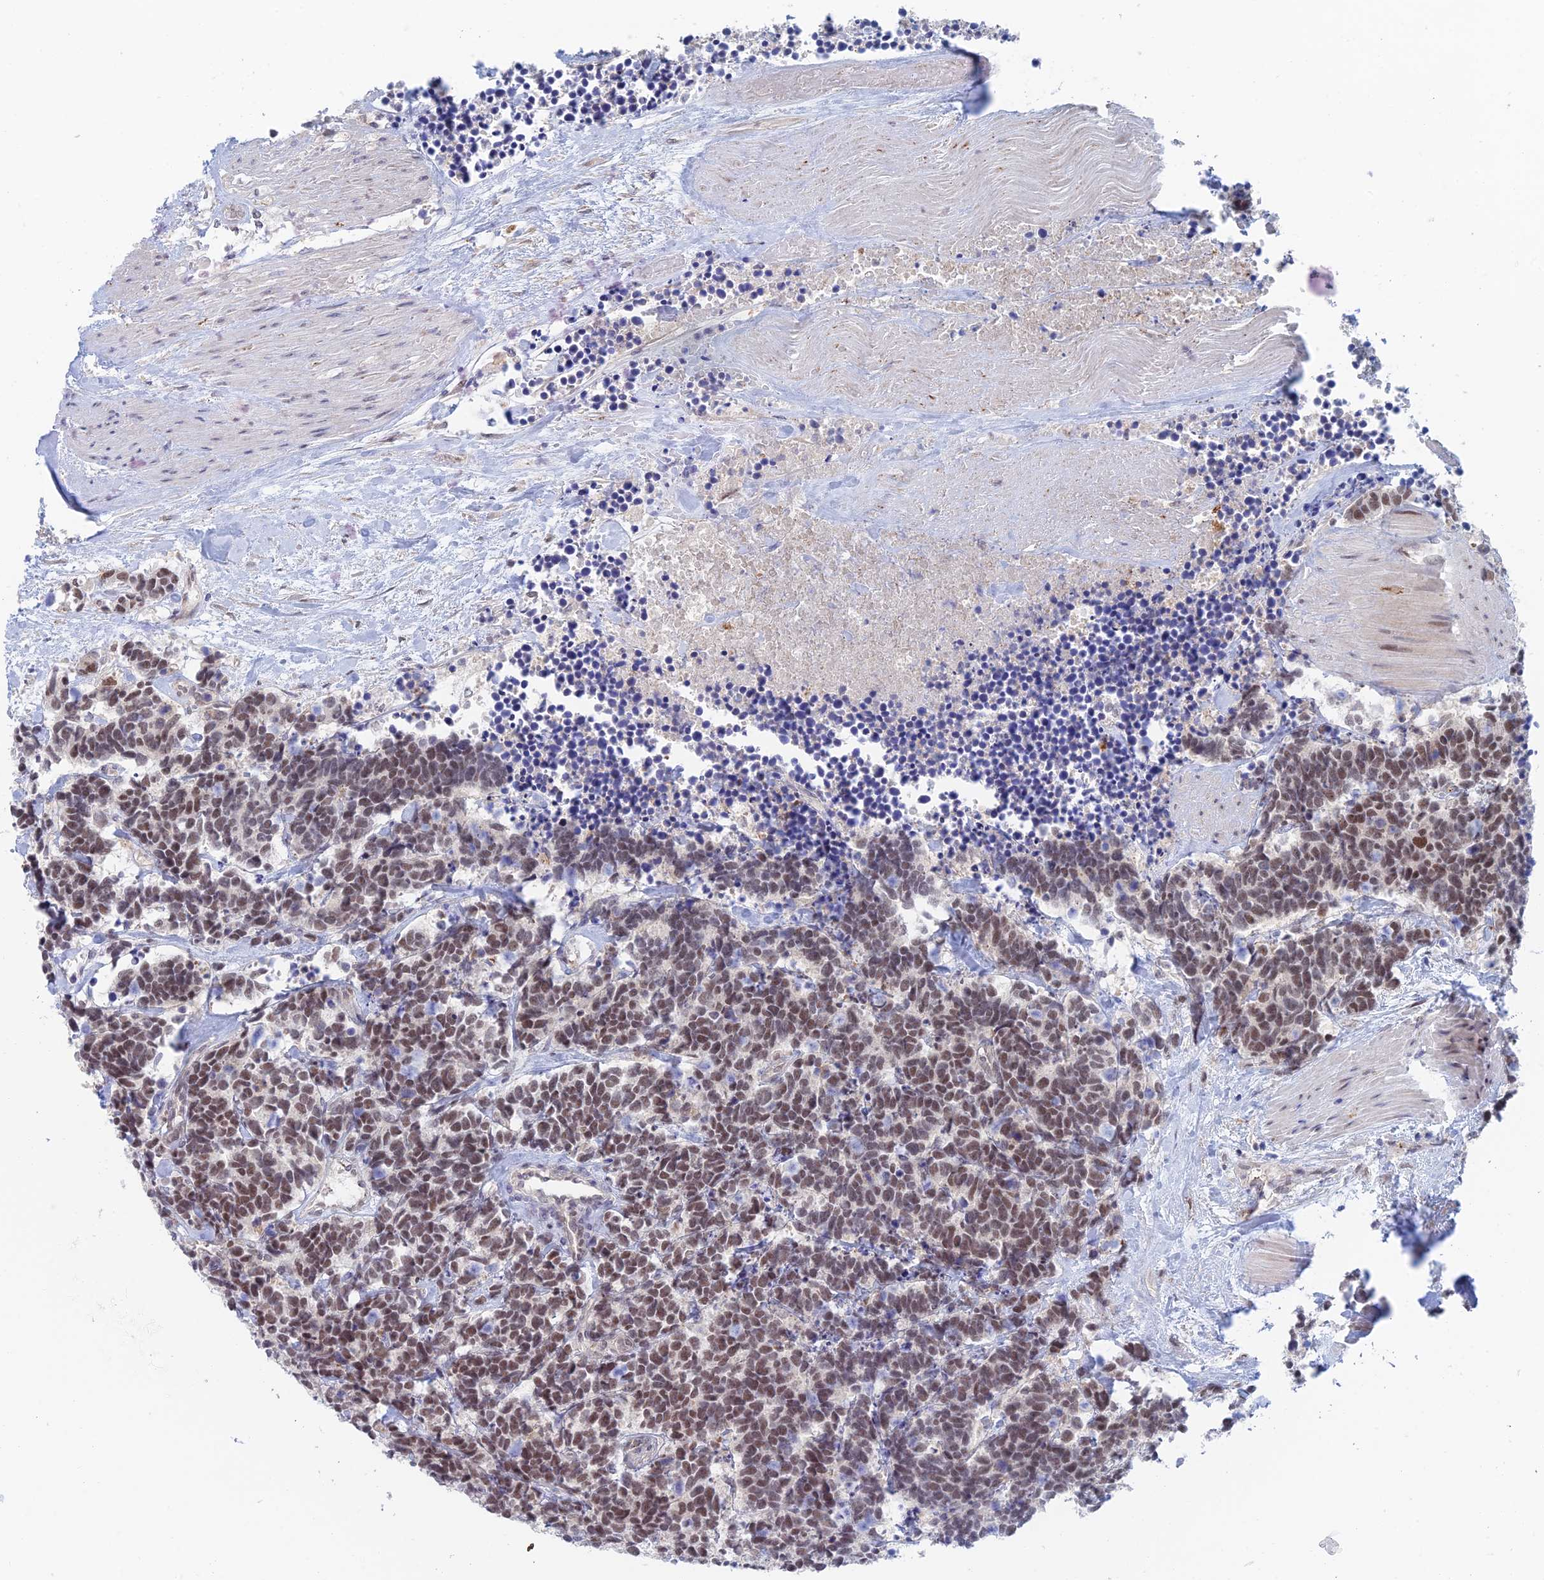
{"staining": {"intensity": "moderate", "quantity": ">75%", "location": "nuclear"}, "tissue": "carcinoid", "cell_type": "Tumor cells", "image_type": "cancer", "snomed": [{"axis": "morphology", "description": "Carcinoma, NOS"}, {"axis": "morphology", "description": "Carcinoid, malignant, NOS"}, {"axis": "topography", "description": "Urinary bladder"}], "caption": "Approximately >75% of tumor cells in human carcinoid display moderate nuclear protein expression as visualized by brown immunohistochemical staining.", "gene": "ZUP1", "patient": {"sex": "male", "age": 57}}